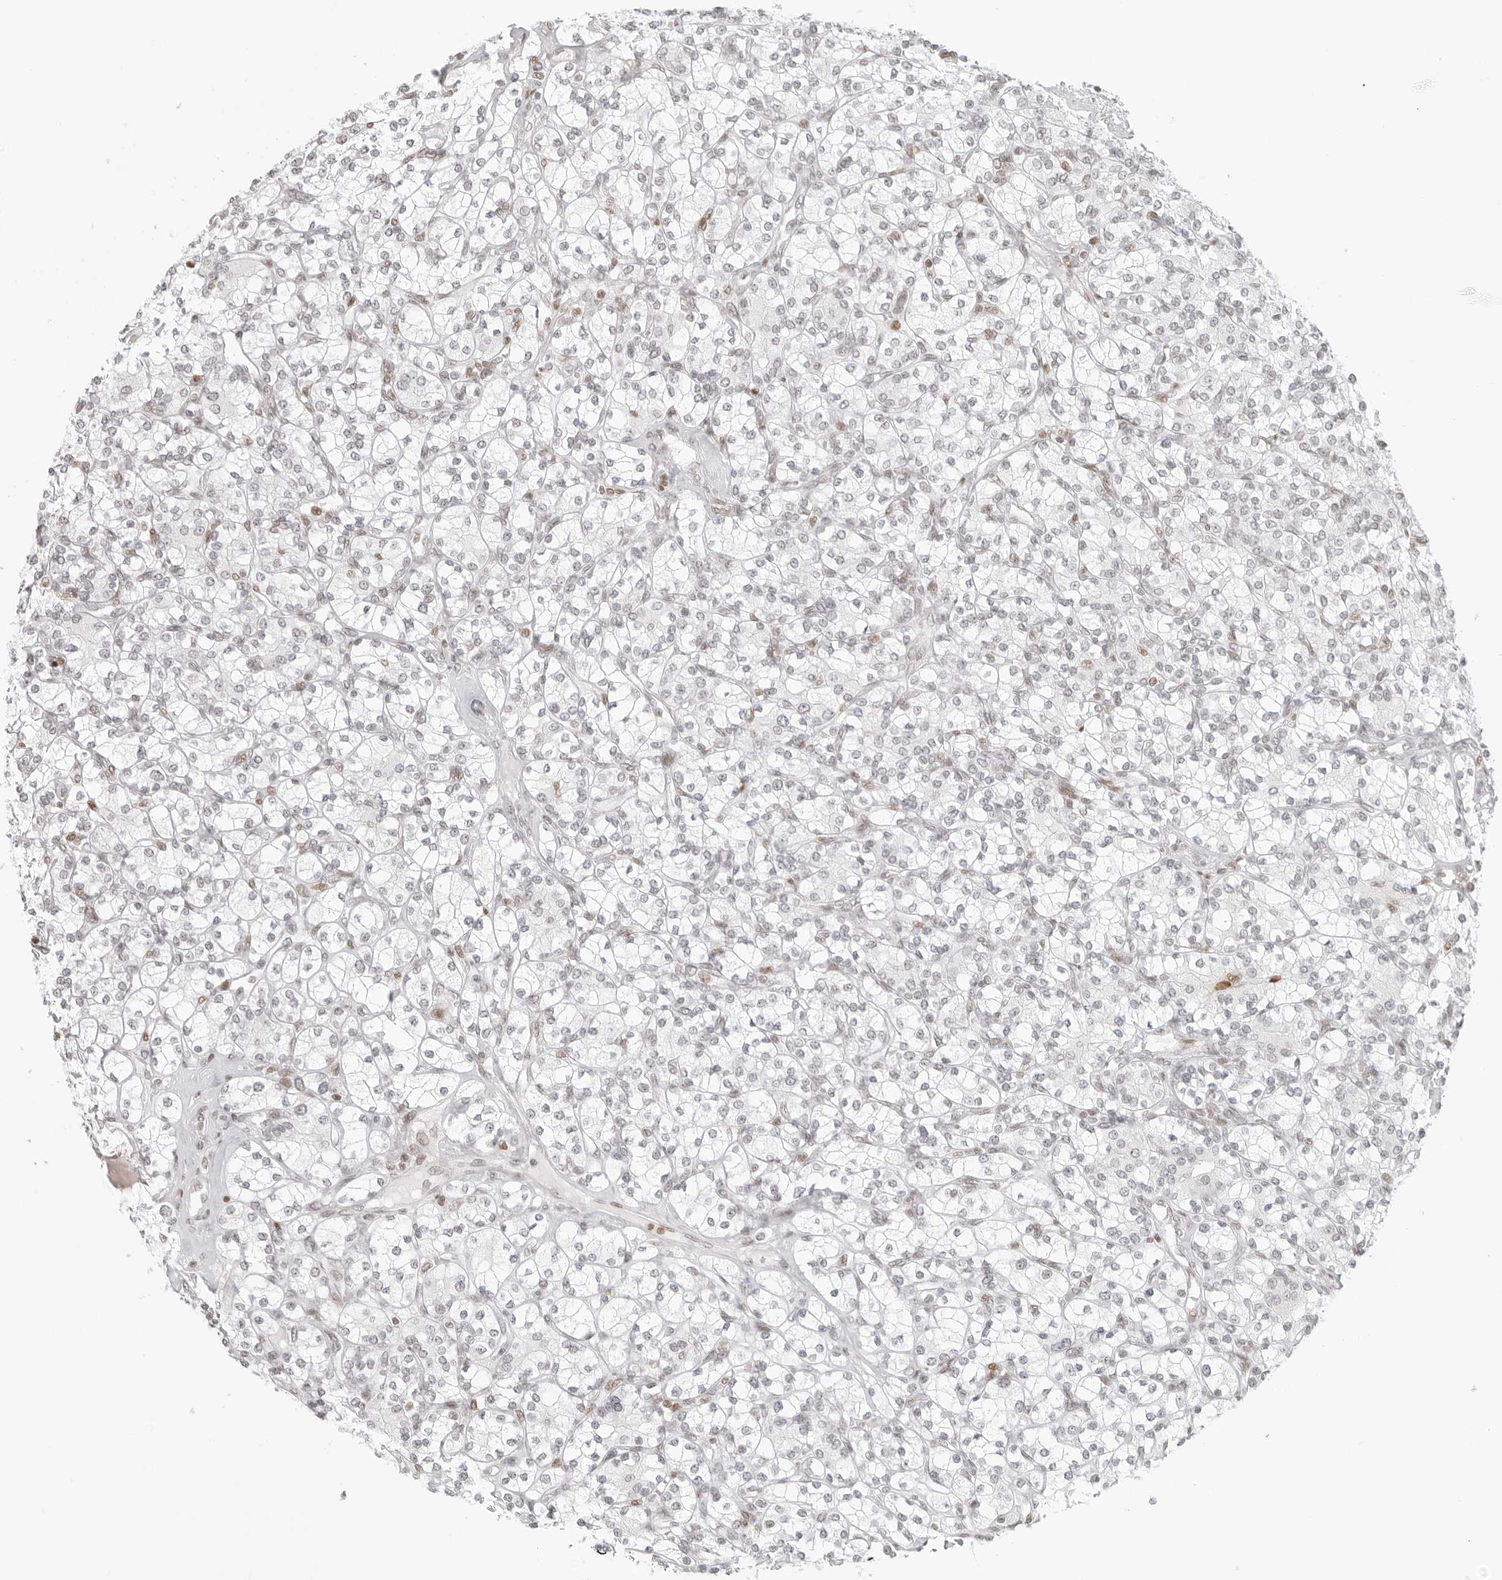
{"staining": {"intensity": "negative", "quantity": "none", "location": "none"}, "tissue": "renal cancer", "cell_type": "Tumor cells", "image_type": "cancer", "snomed": [{"axis": "morphology", "description": "Adenocarcinoma, NOS"}, {"axis": "topography", "description": "Kidney"}], "caption": "Immunohistochemistry micrograph of human renal cancer stained for a protein (brown), which demonstrates no staining in tumor cells.", "gene": "RCC1", "patient": {"sex": "male", "age": 77}}